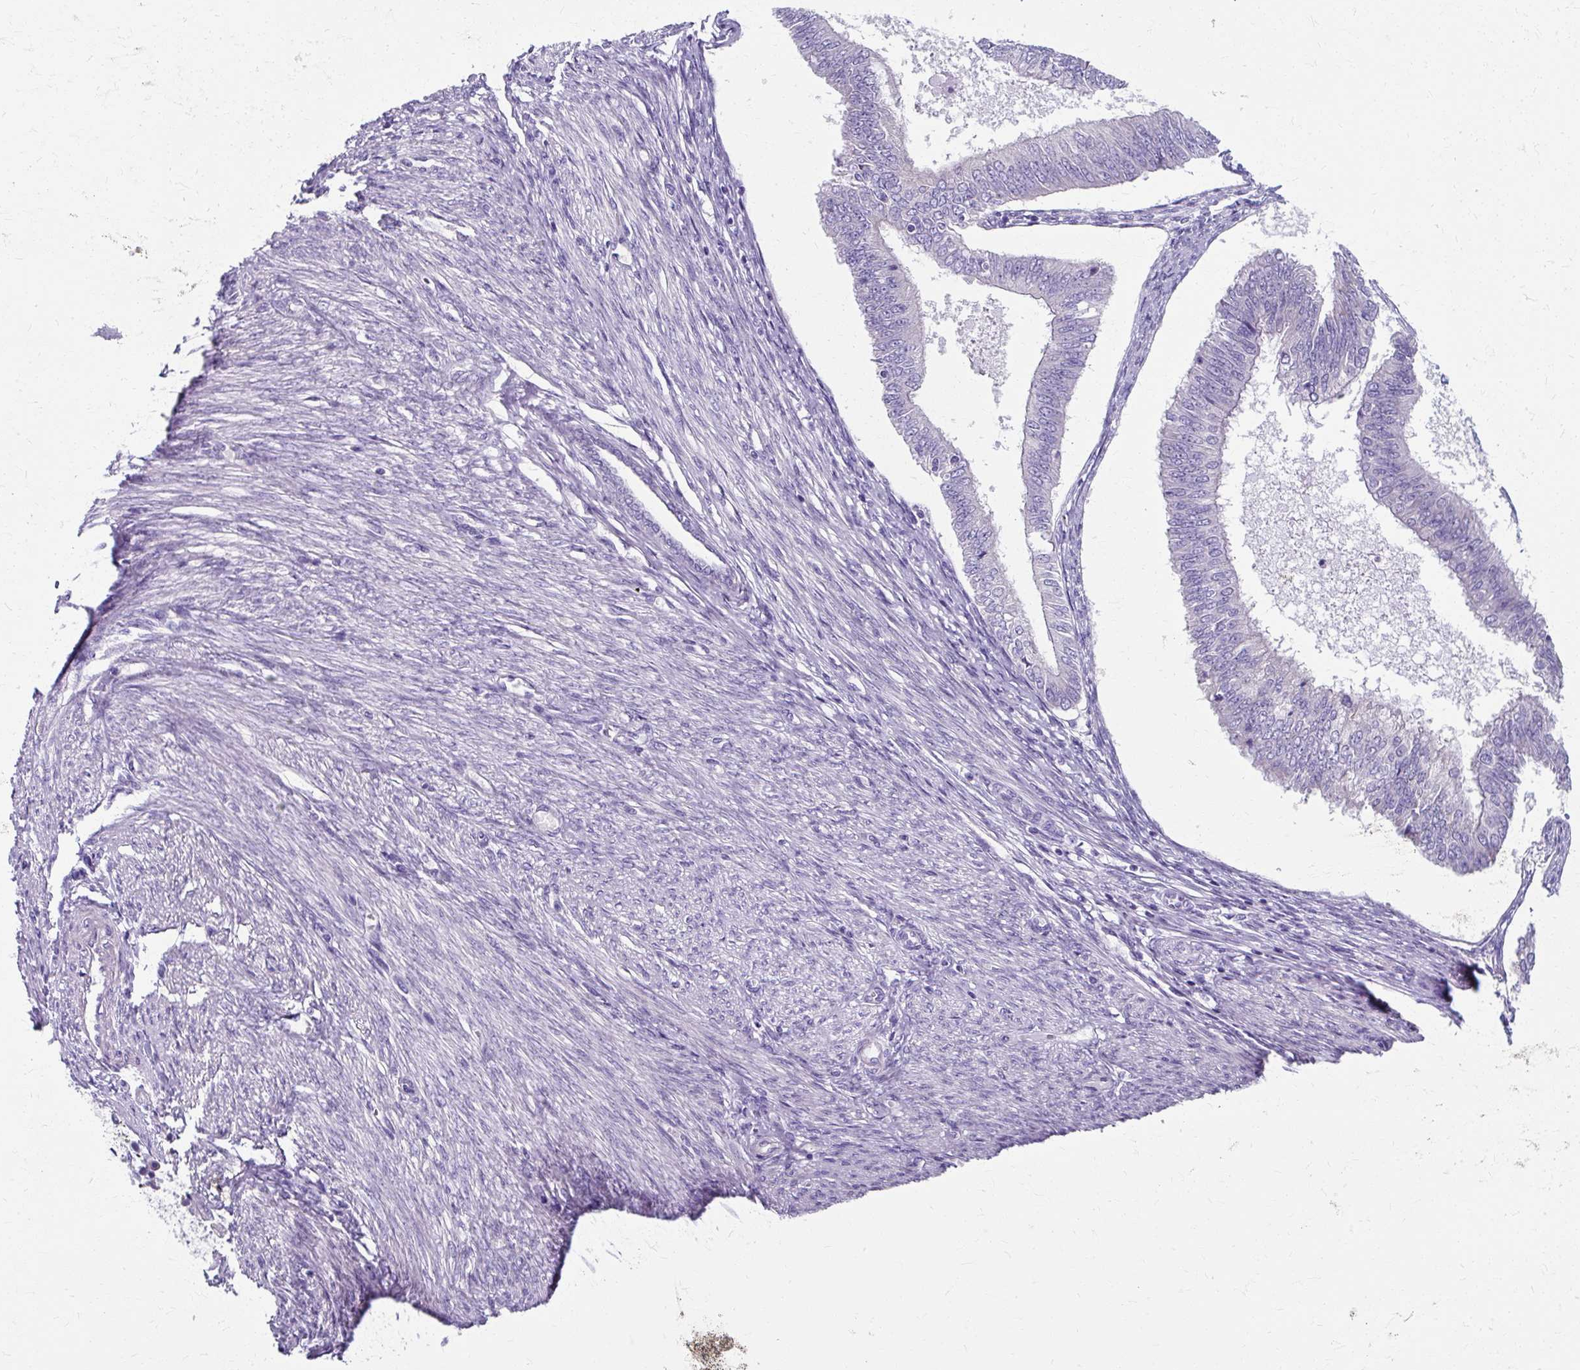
{"staining": {"intensity": "negative", "quantity": "none", "location": "none"}, "tissue": "endometrial cancer", "cell_type": "Tumor cells", "image_type": "cancer", "snomed": [{"axis": "morphology", "description": "Adenocarcinoma, NOS"}, {"axis": "topography", "description": "Endometrium"}], "caption": "There is no significant staining in tumor cells of adenocarcinoma (endometrial). (Stains: DAB (3,3'-diaminobenzidine) IHC with hematoxylin counter stain, Microscopy: brightfield microscopy at high magnification).", "gene": "ZNF555", "patient": {"sex": "female", "age": 58}}